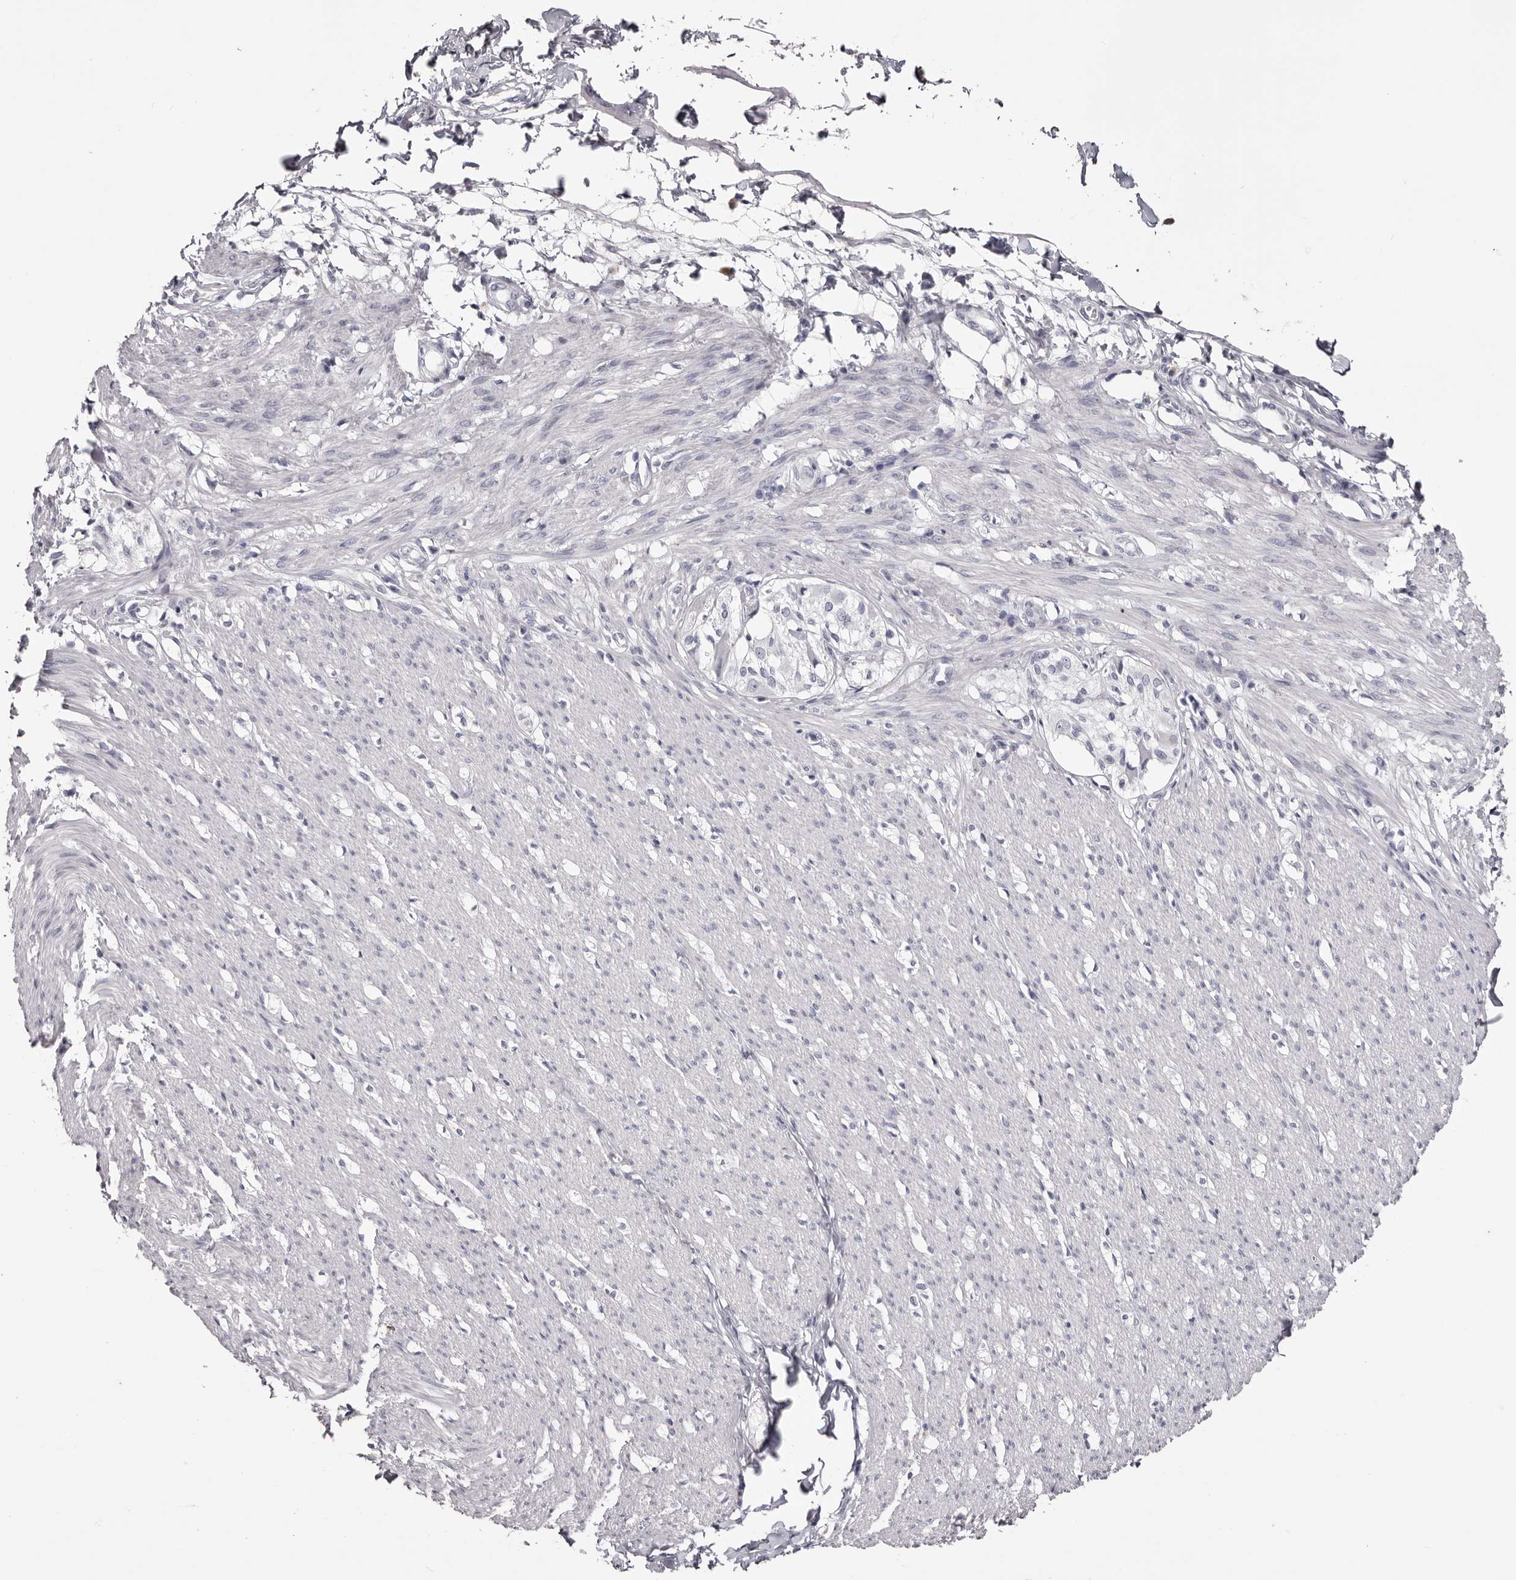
{"staining": {"intensity": "negative", "quantity": "none", "location": "none"}, "tissue": "smooth muscle", "cell_type": "Smooth muscle cells", "image_type": "normal", "snomed": [{"axis": "morphology", "description": "Normal tissue, NOS"}, {"axis": "morphology", "description": "Adenocarcinoma, NOS"}, {"axis": "topography", "description": "Smooth muscle"}, {"axis": "topography", "description": "Colon"}], "caption": "A histopathology image of smooth muscle stained for a protein exhibits no brown staining in smooth muscle cells. Brightfield microscopy of immunohistochemistry stained with DAB (3,3'-diaminobenzidine) (brown) and hematoxylin (blue), captured at high magnification.", "gene": "CA6", "patient": {"sex": "male", "age": 14}}